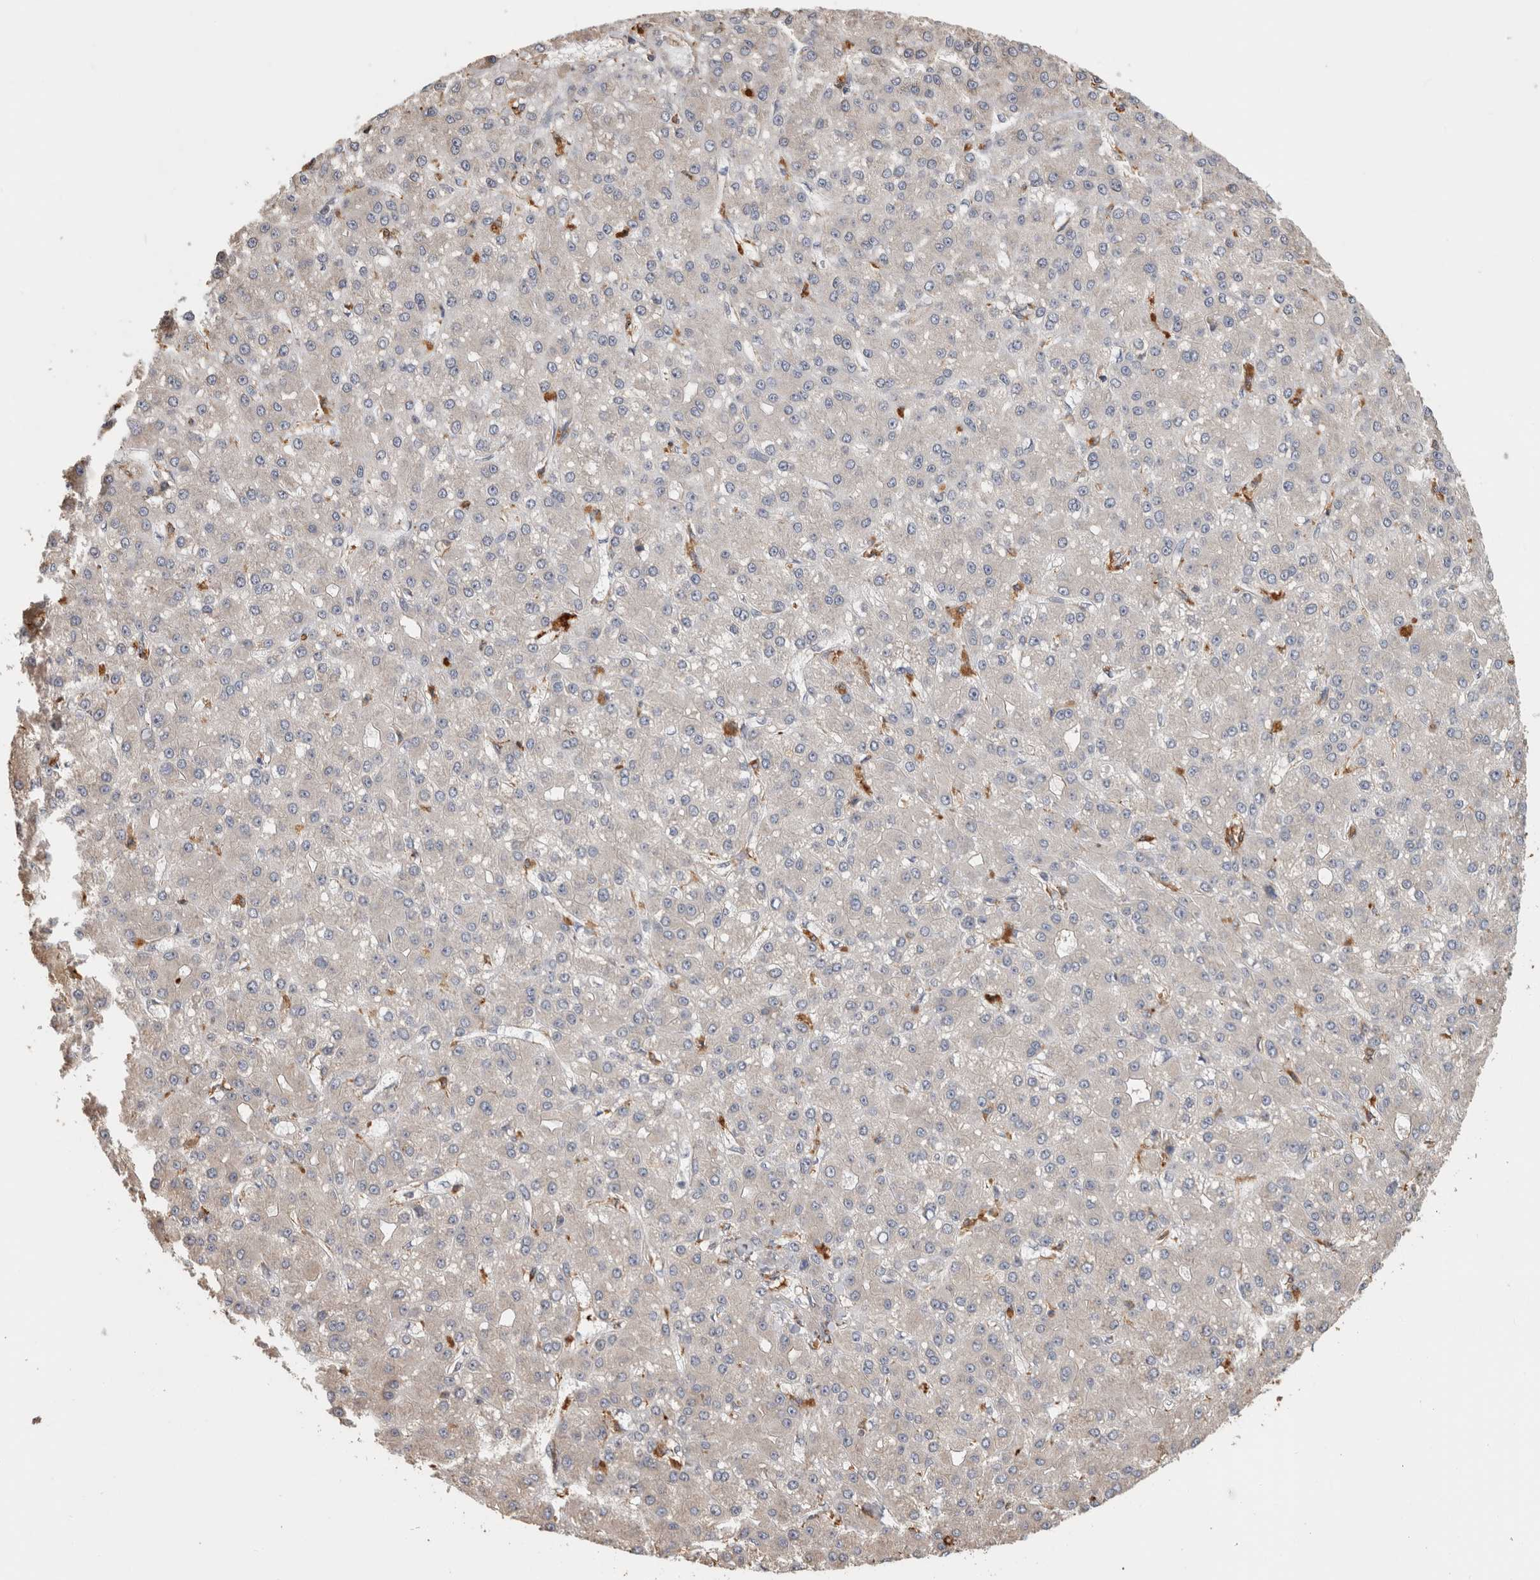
{"staining": {"intensity": "negative", "quantity": "none", "location": "none"}, "tissue": "liver cancer", "cell_type": "Tumor cells", "image_type": "cancer", "snomed": [{"axis": "morphology", "description": "Carcinoma, Hepatocellular, NOS"}, {"axis": "topography", "description": "Liver"}], "caption": "High magnification brightfield microscopy of hepatocellular carcinoma (liver) stained with DAB (brown) and counterstained with hematoxylin (blue): tumor cells show no significant expression.", "gene": "CLIP1", "patient": {"sex": "male", "age": 67}}